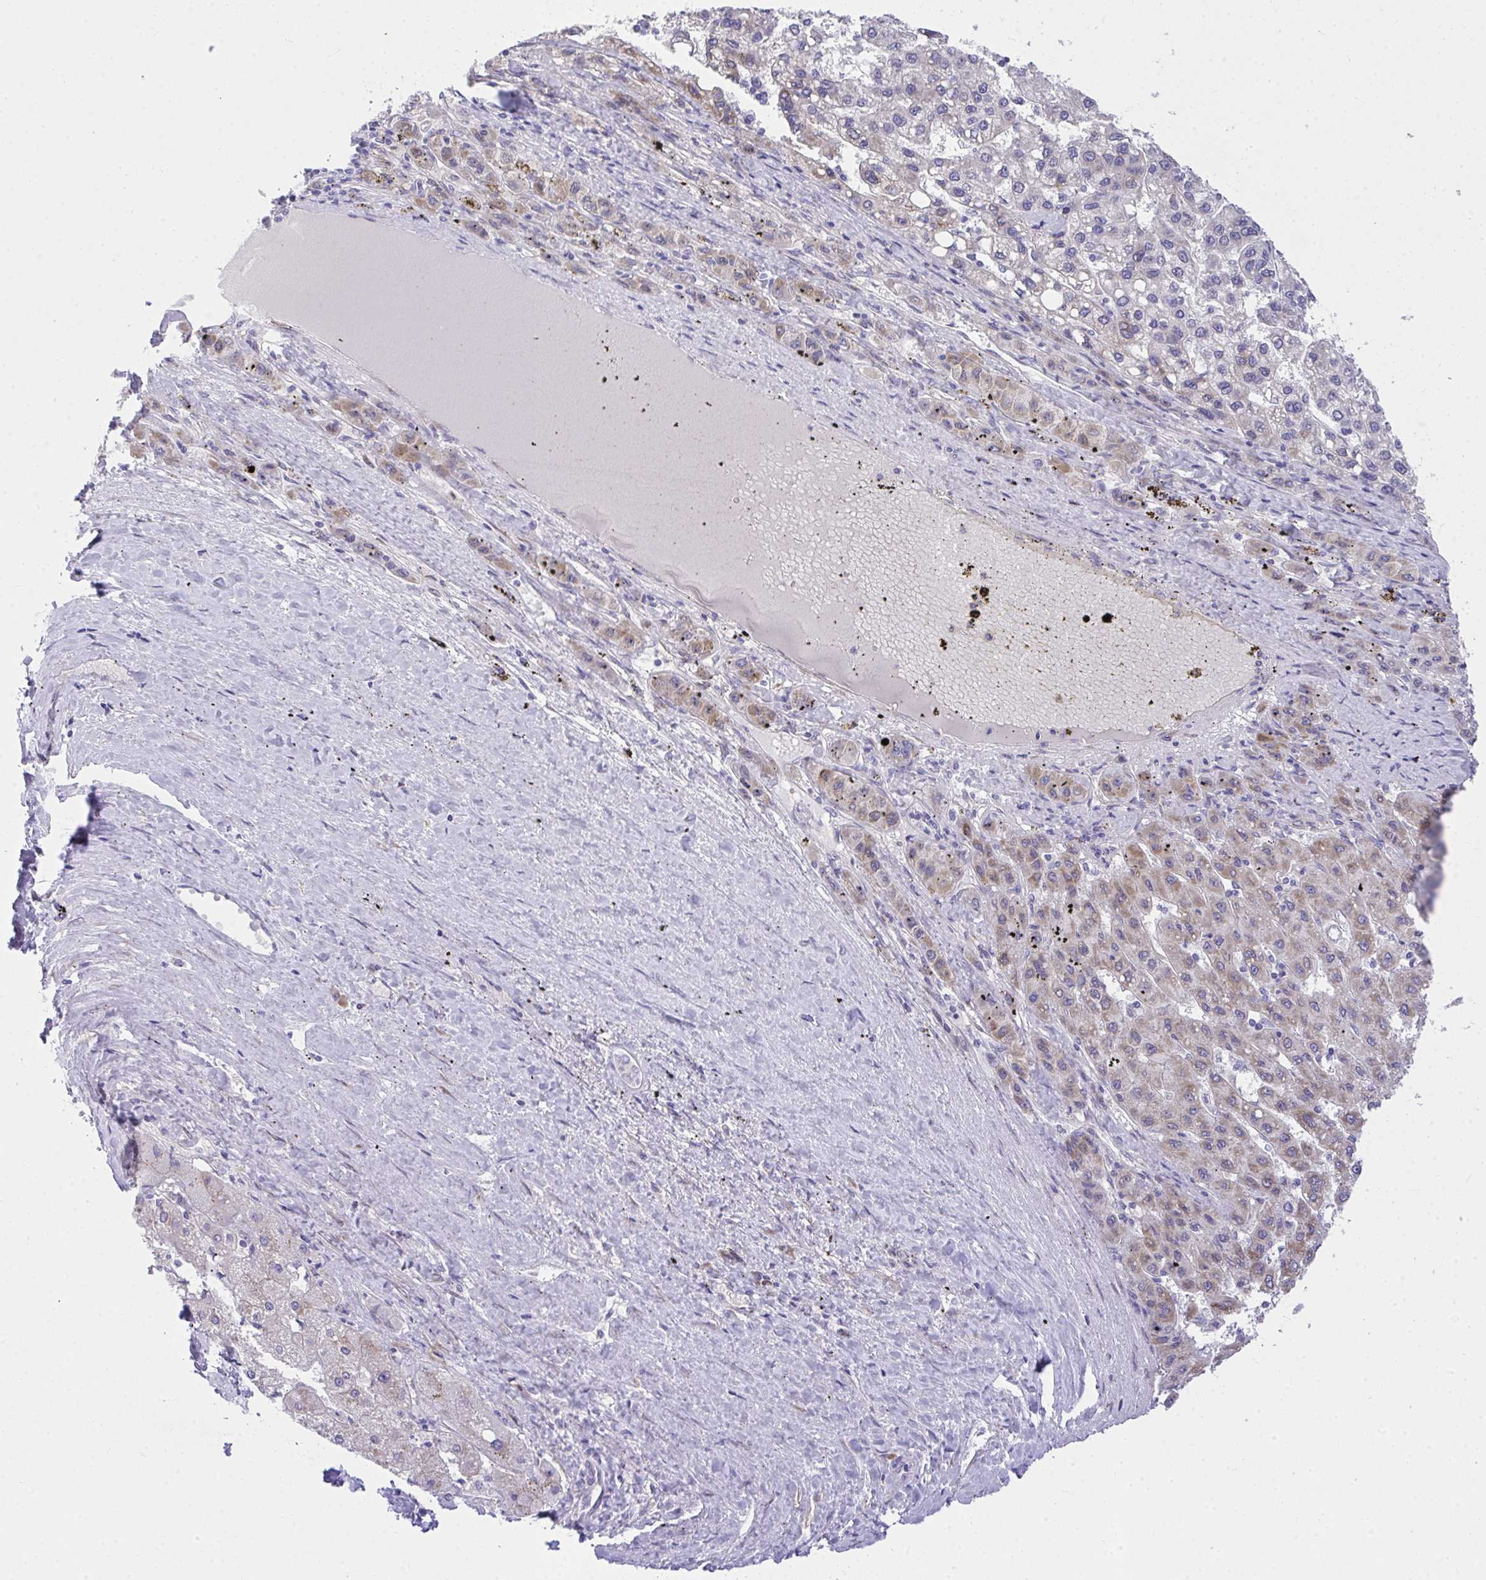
{"staining": {"intensity": "weak", "quantity": "25%-75%", "location": "cytoplasmic/membranous"}, "tissue": "liver cancer", "cell_type": "Tumor cells", "image_type": "cancer", "snomed": [{"axis": "morphology", "description": "Carcinoma, Hepatocellular, NOS"}, {"axis": "topography", "description": "Liver"}], "caption": "Protein analysis of hepatocellular carcinoma (liver) tissue demonstrates weak cytoplasmic/membranous positivity in approximately 25%-75% of tumor cells. Immunohistochemistry stains the protein of interest in brown and the nuclei are stained blue.", "gene": "ADRA2C", "patient": {"sex": "female", "age": 82}}